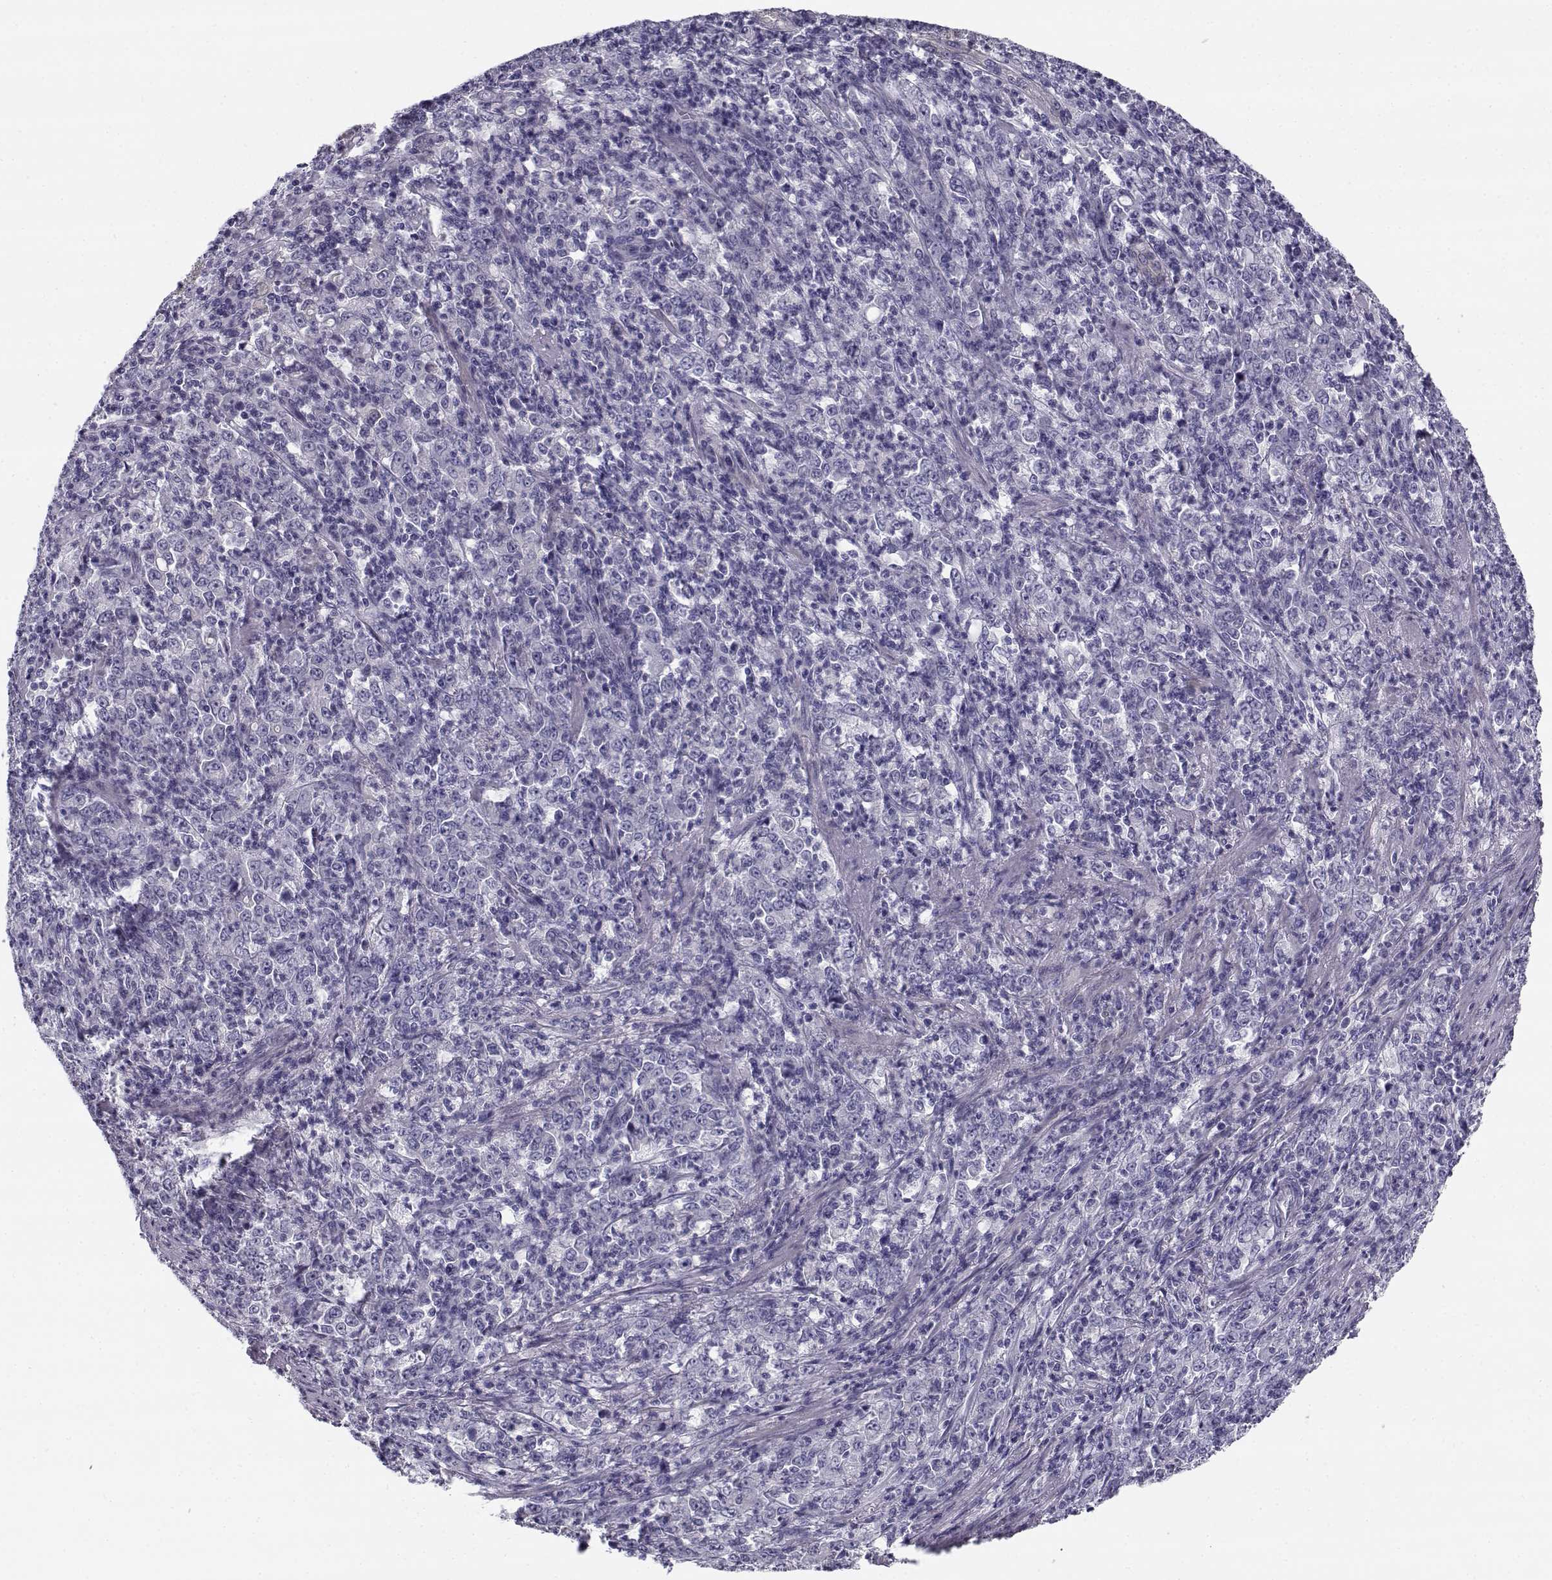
{"staining": {"intensity": "negative", "quantity": "none", "location": "none"}, "tissue": "stomach cancer", "cell_type": "Tumor cells", "image_type": "cancer", "snomed": [{"axis": "morphology", "description": "Adenocarcinoma, NOS"}, {"axis": "topography", "description": "Stomach, lower"}], "caption": "This is an IHC photomicrograph of stomach cancer. There is no positivity in tumor cells.", "gene": "CREB3L3", "patient": {"sex": "female", "age": 71}}